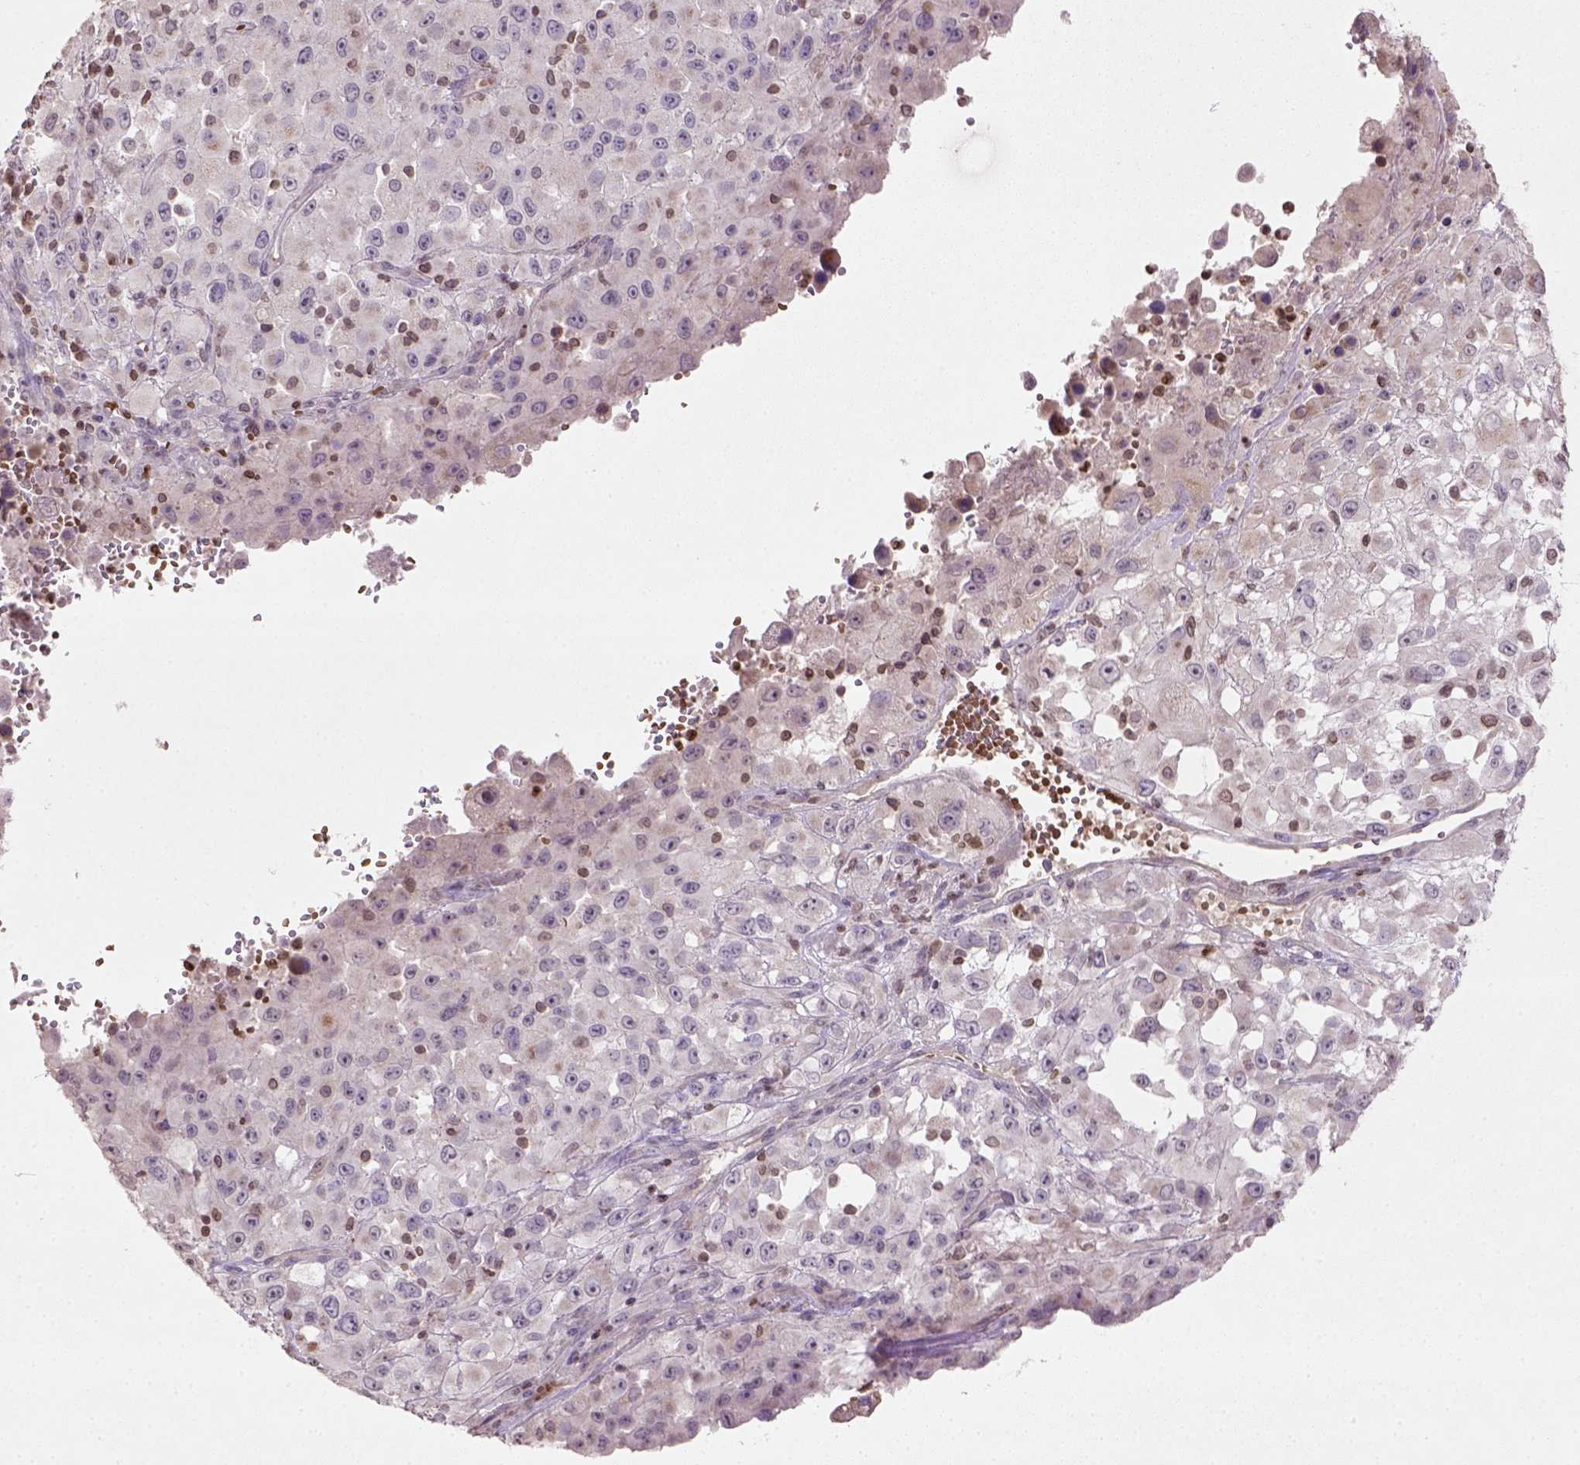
{"staining": {"intensity": "negative", "quantity": "none", "location": "none"}, "tissue": "melanoma", "cell_type": "Tumor cells", "image_type": "cancer", "snomed": [{"axis": "morphology", "description": "Malignant melanoma, Metastatic site"}, {"axis": "topography", "description": "Soft tissue"}], "caption": "This is an IHC image of human melanoma. There is no positivity in tumor cells.", "gene": "NUDT3", "patient": {"sex": "male", "age": 50}}